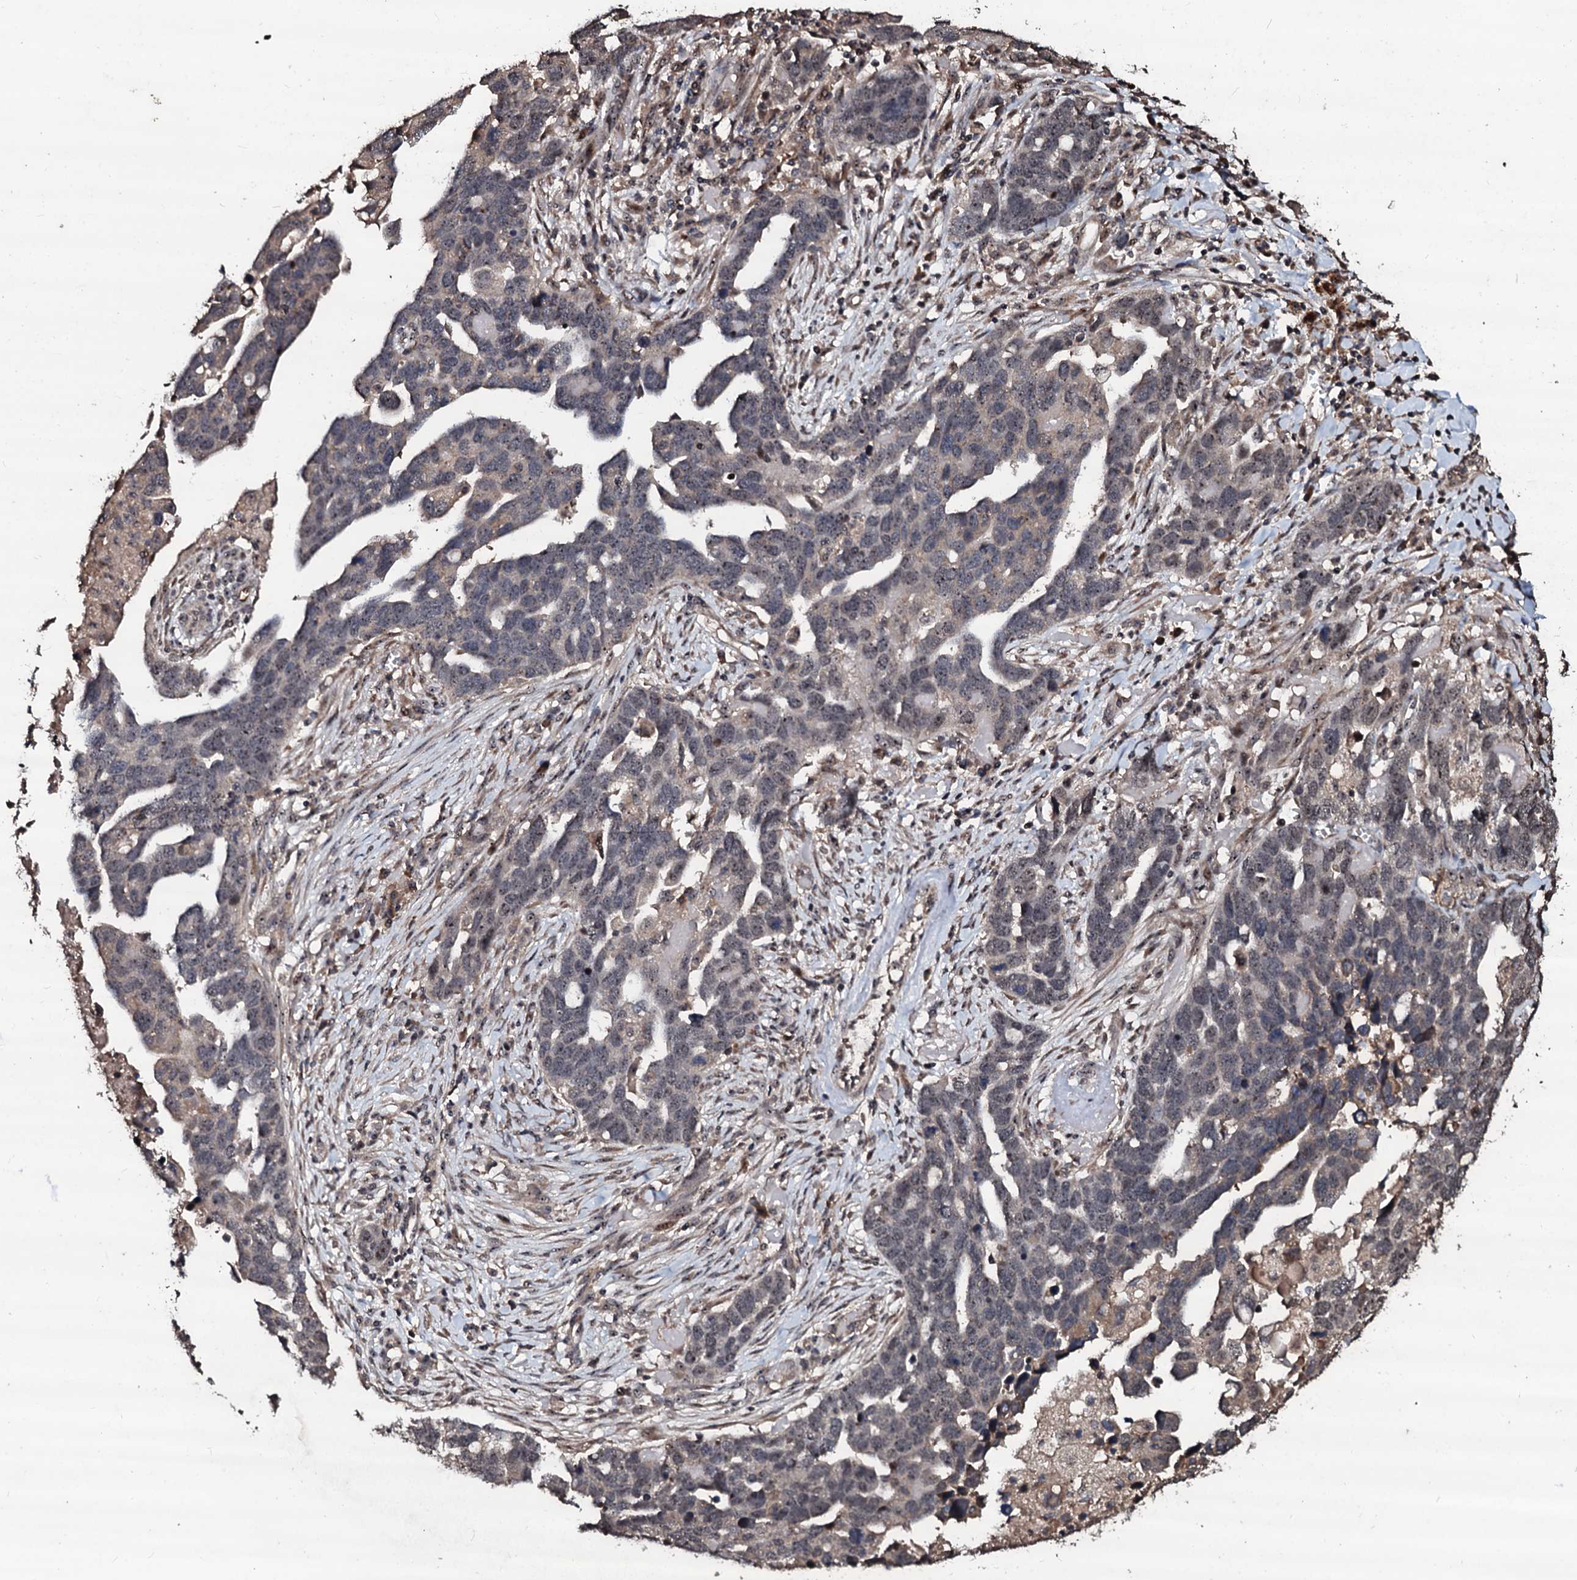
{"staining": {"intensity": "weak", "quantity": "25%-75%", "location": "cytoplasmic/membranous,nuclear"}, "tissue": "ovarian cancer", "cell_type": "Tumor cells", "image_type": "cancer", "snomed": [{"axis": "morphology", "description": "Cystadenocarcinoma, serous, NOS"}, {"axis": "topography", "description": "Ovary"}], "caption": "The photomicrograph demonstrates staining of ovarian cancer (serous cystadenocarcinoma), revealing weak cytoplasmic/membranous and nuclear protein staining (brown color) within tumor cells. (DAB IHC, brown staining for protein, blue staining for nuclei).", "gene": "SUPT7L", "patient": {"sex": "female", "age": 54}}